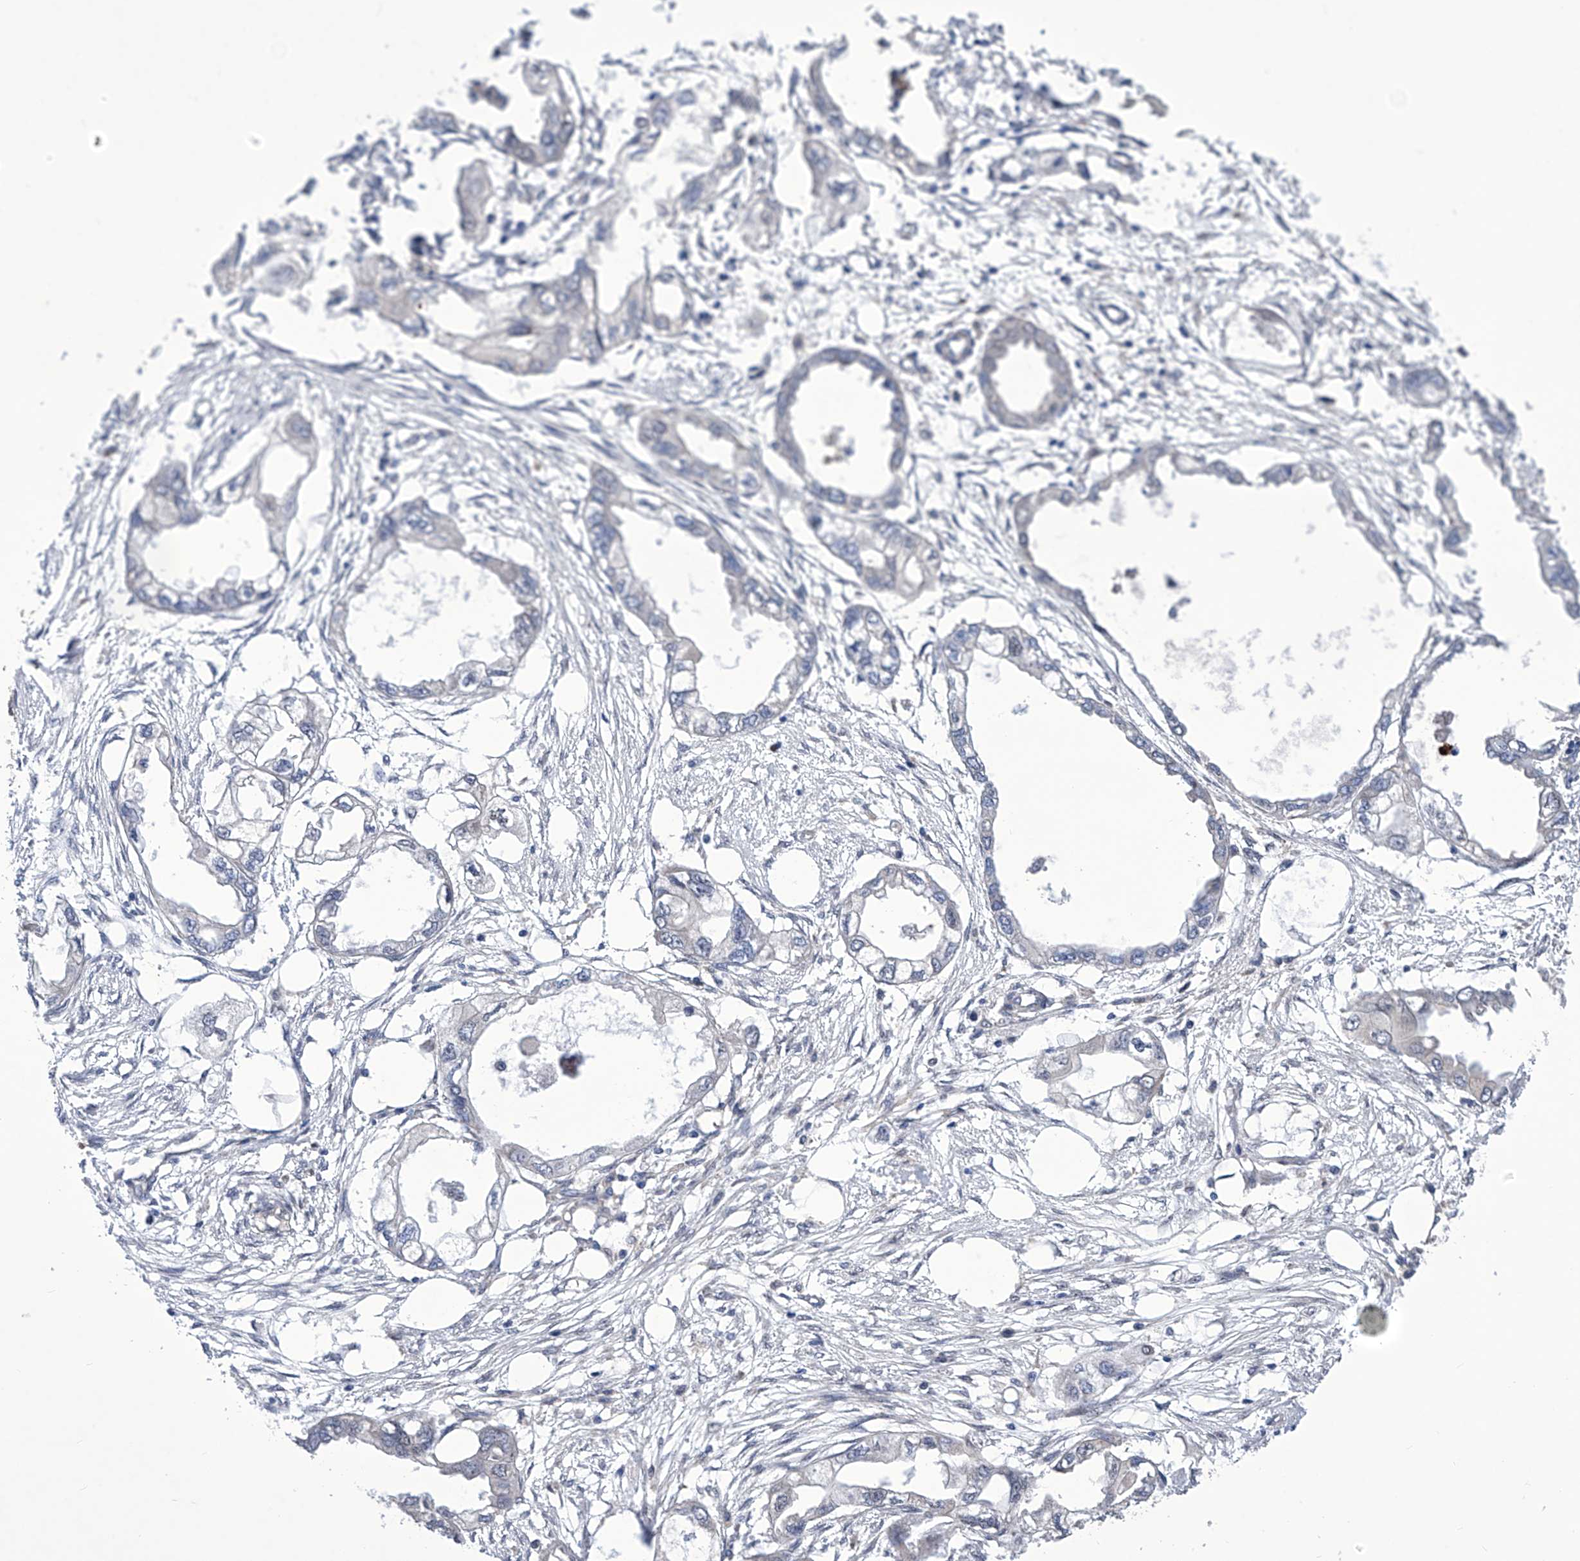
{"staining": {"intensity": "negative", "quantity": "none", "location": "none"}, "tissue": "endometrial cancer", "cell_type": "Tumor cells", "image_type": "cancer", "snomed": [{"axis": "morphology", "description": "Adenocarcinoma, NOS"}, {"axis": "morphology", "description": "Adenocarcinoma, metastatic, NOS"}, {"axis": "topography", "description": "Adipose tissue"}, {"axis": "topography", "description": "Endometrium"}], "caption": "High magnification brightfield microscopy of adenocarcinoma (endometrial) stained with DAB (3,3'-diaminobenzidine) (brown) and counterstained with hematoxylin (blue): tumor cells show no significant positivity.", "gene": "KTI12", "patient": {"sex": "female", "age": 67}}